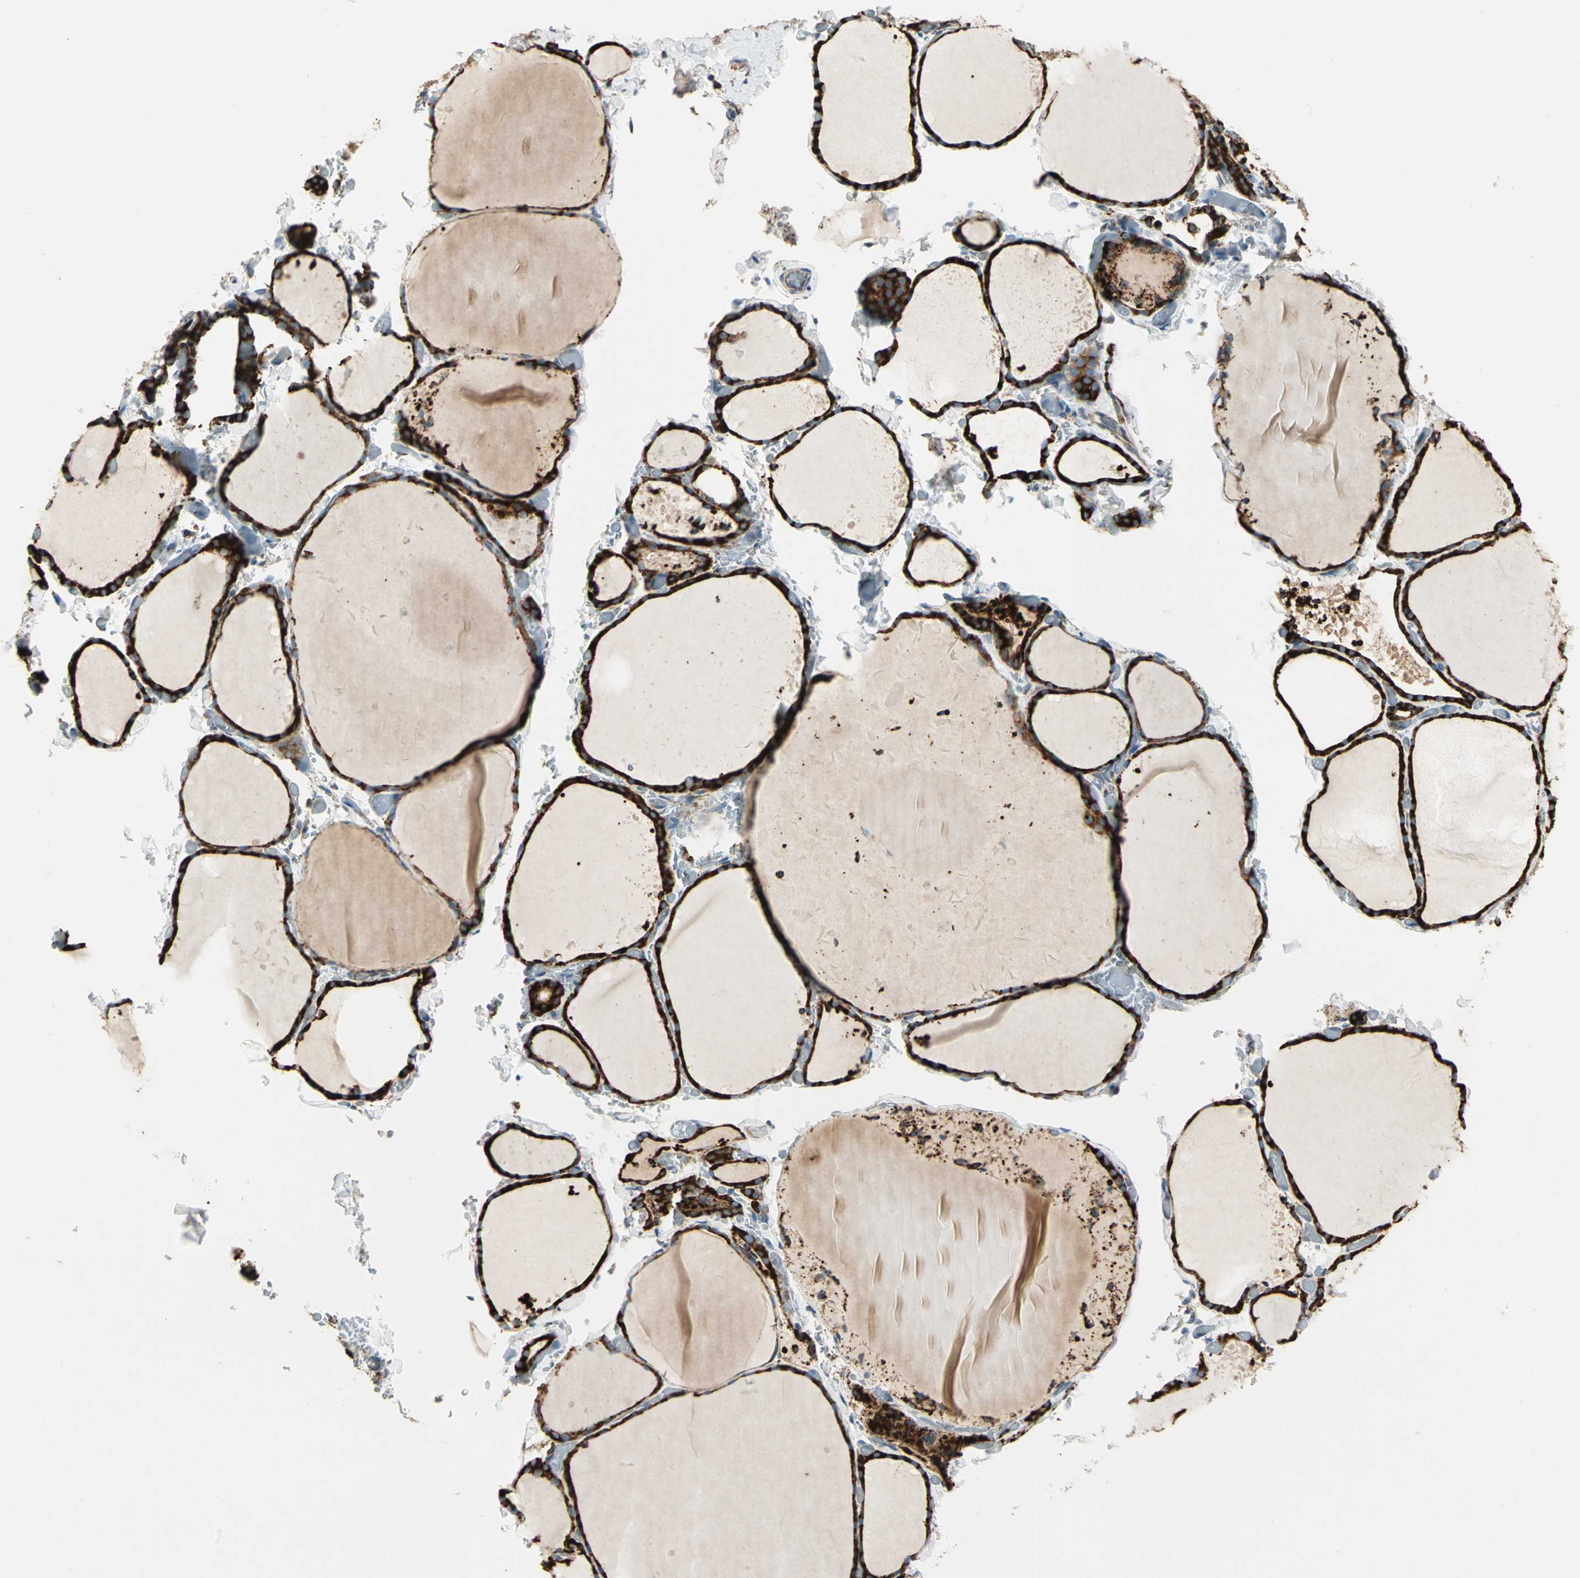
{"staining": {"intensity": "strong", "quantity": ">75%", "location": "cytoplasmic/membranous"}, "tissue": "thyroid gland", "cell_type": "Glandular cells", "image_type": "normal", "snomed": [{"axis": "morphology", "description": "Normal tissue, NOS"}, {"axis": "topography", "description": "Thyroid gland"}], "caption": "A photomicrograph of thyroid gland stained for a protein displays strong cytoplasmic/membranous brown staining in glandular cells. Immunohistochemistry stains the protein in brown and the nuclei are stained blue.", "gene": "PDIA4", "patient": {"sex": "female", "age": 22}}